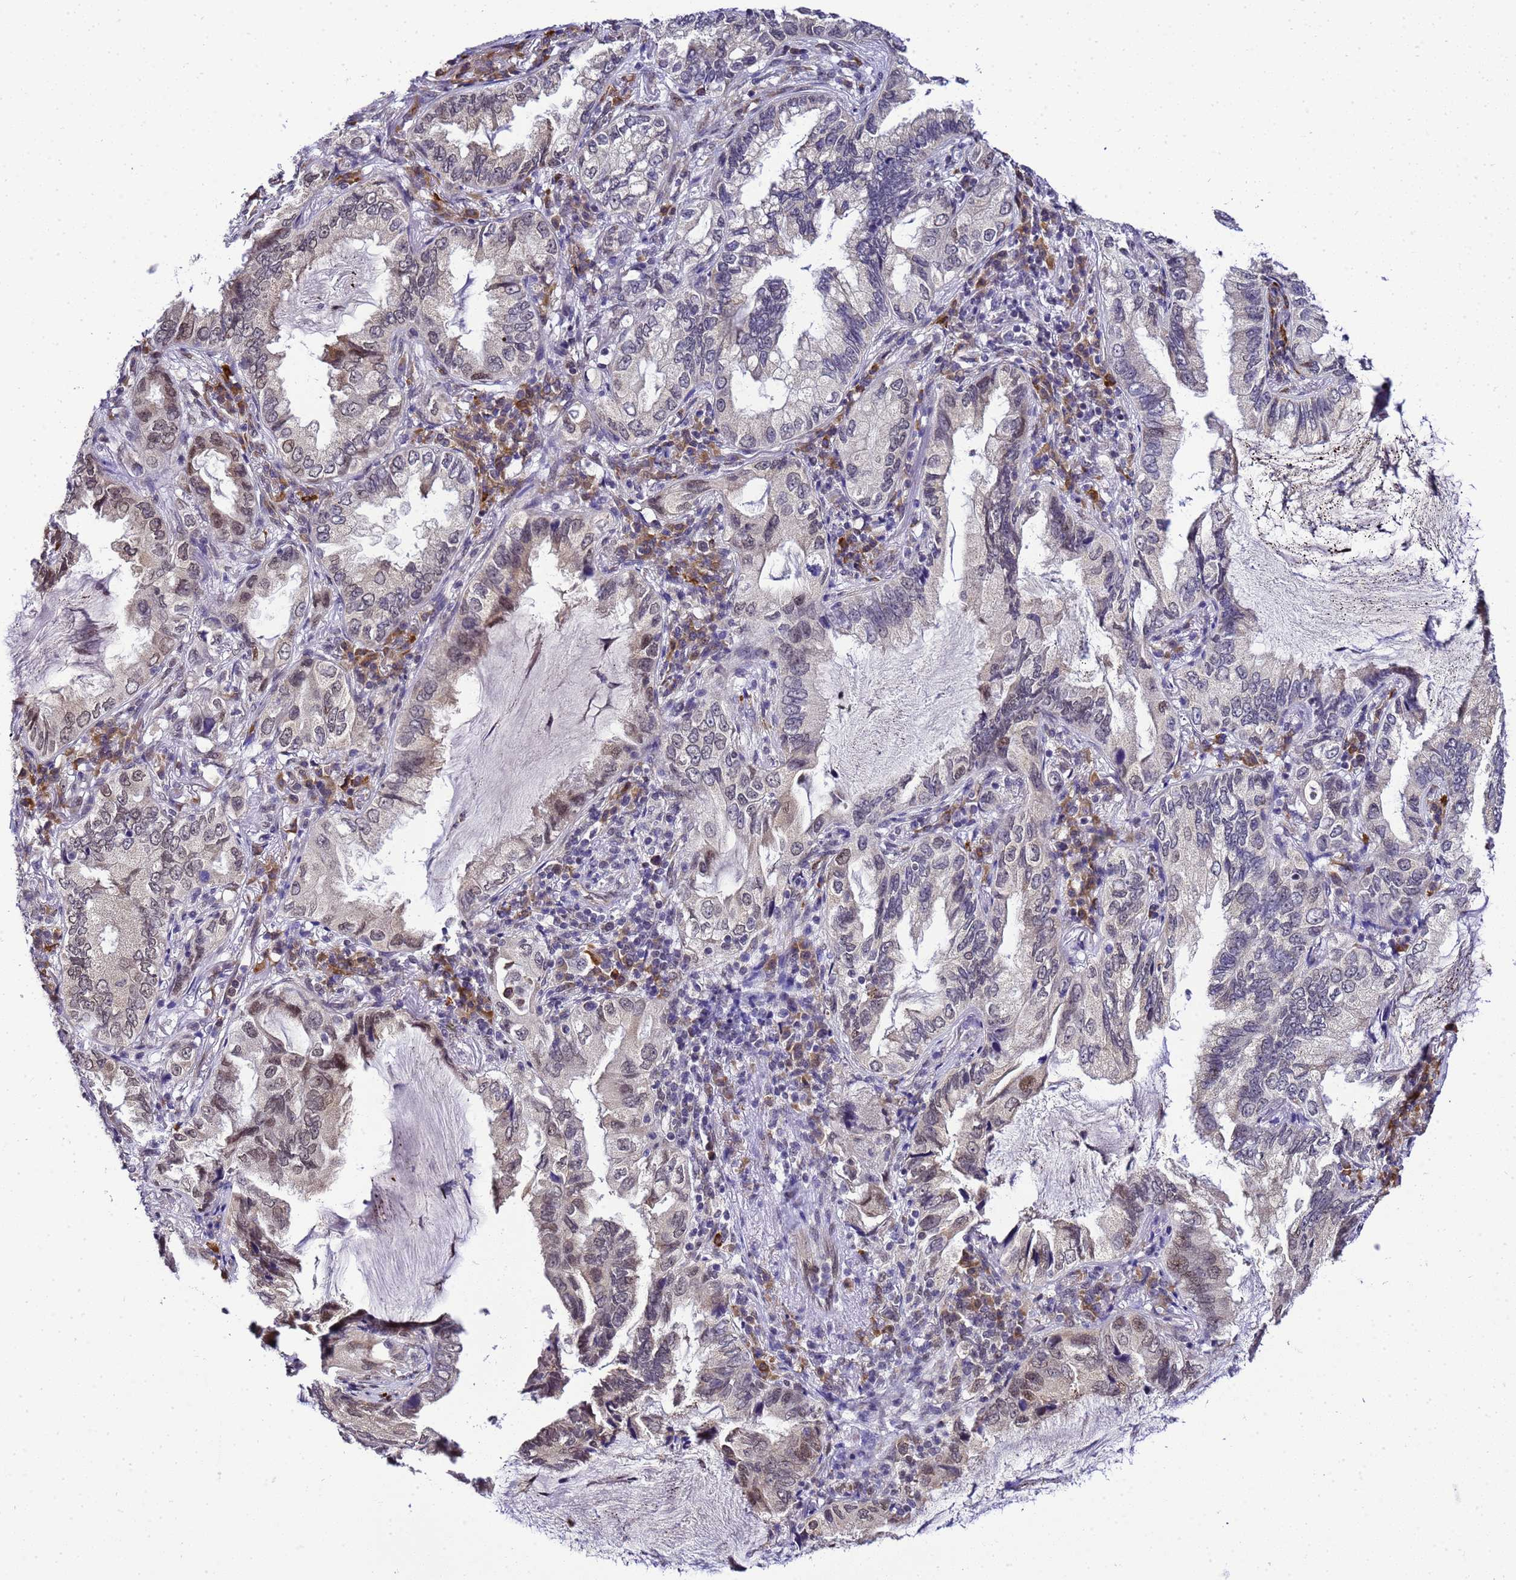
{"staining": {"intensity": "weak", "quantity": "<25%", "location": "nuclear"}, "tissue": "lung cancer", "cell_type": "Tumor cells", "image_type": "cancer", "snomed": [{"axis": "morphology", "description": "Adenocarcinoma, NOS"}, {"axis": "topography", "description": "Lung"}], "caption": "An immunohistochemistry photomicrograph of lung adenocarcinoma is shown. There is no staining in tumor cells of lung adenocarcinoma. Brightfield microscopy of immunohistochemistry stained with DAB (brown) and hematoxylin (blue), captured at high magnification.", "gene": "SMN1", "patient": {"sex": "female", "age": 69}}